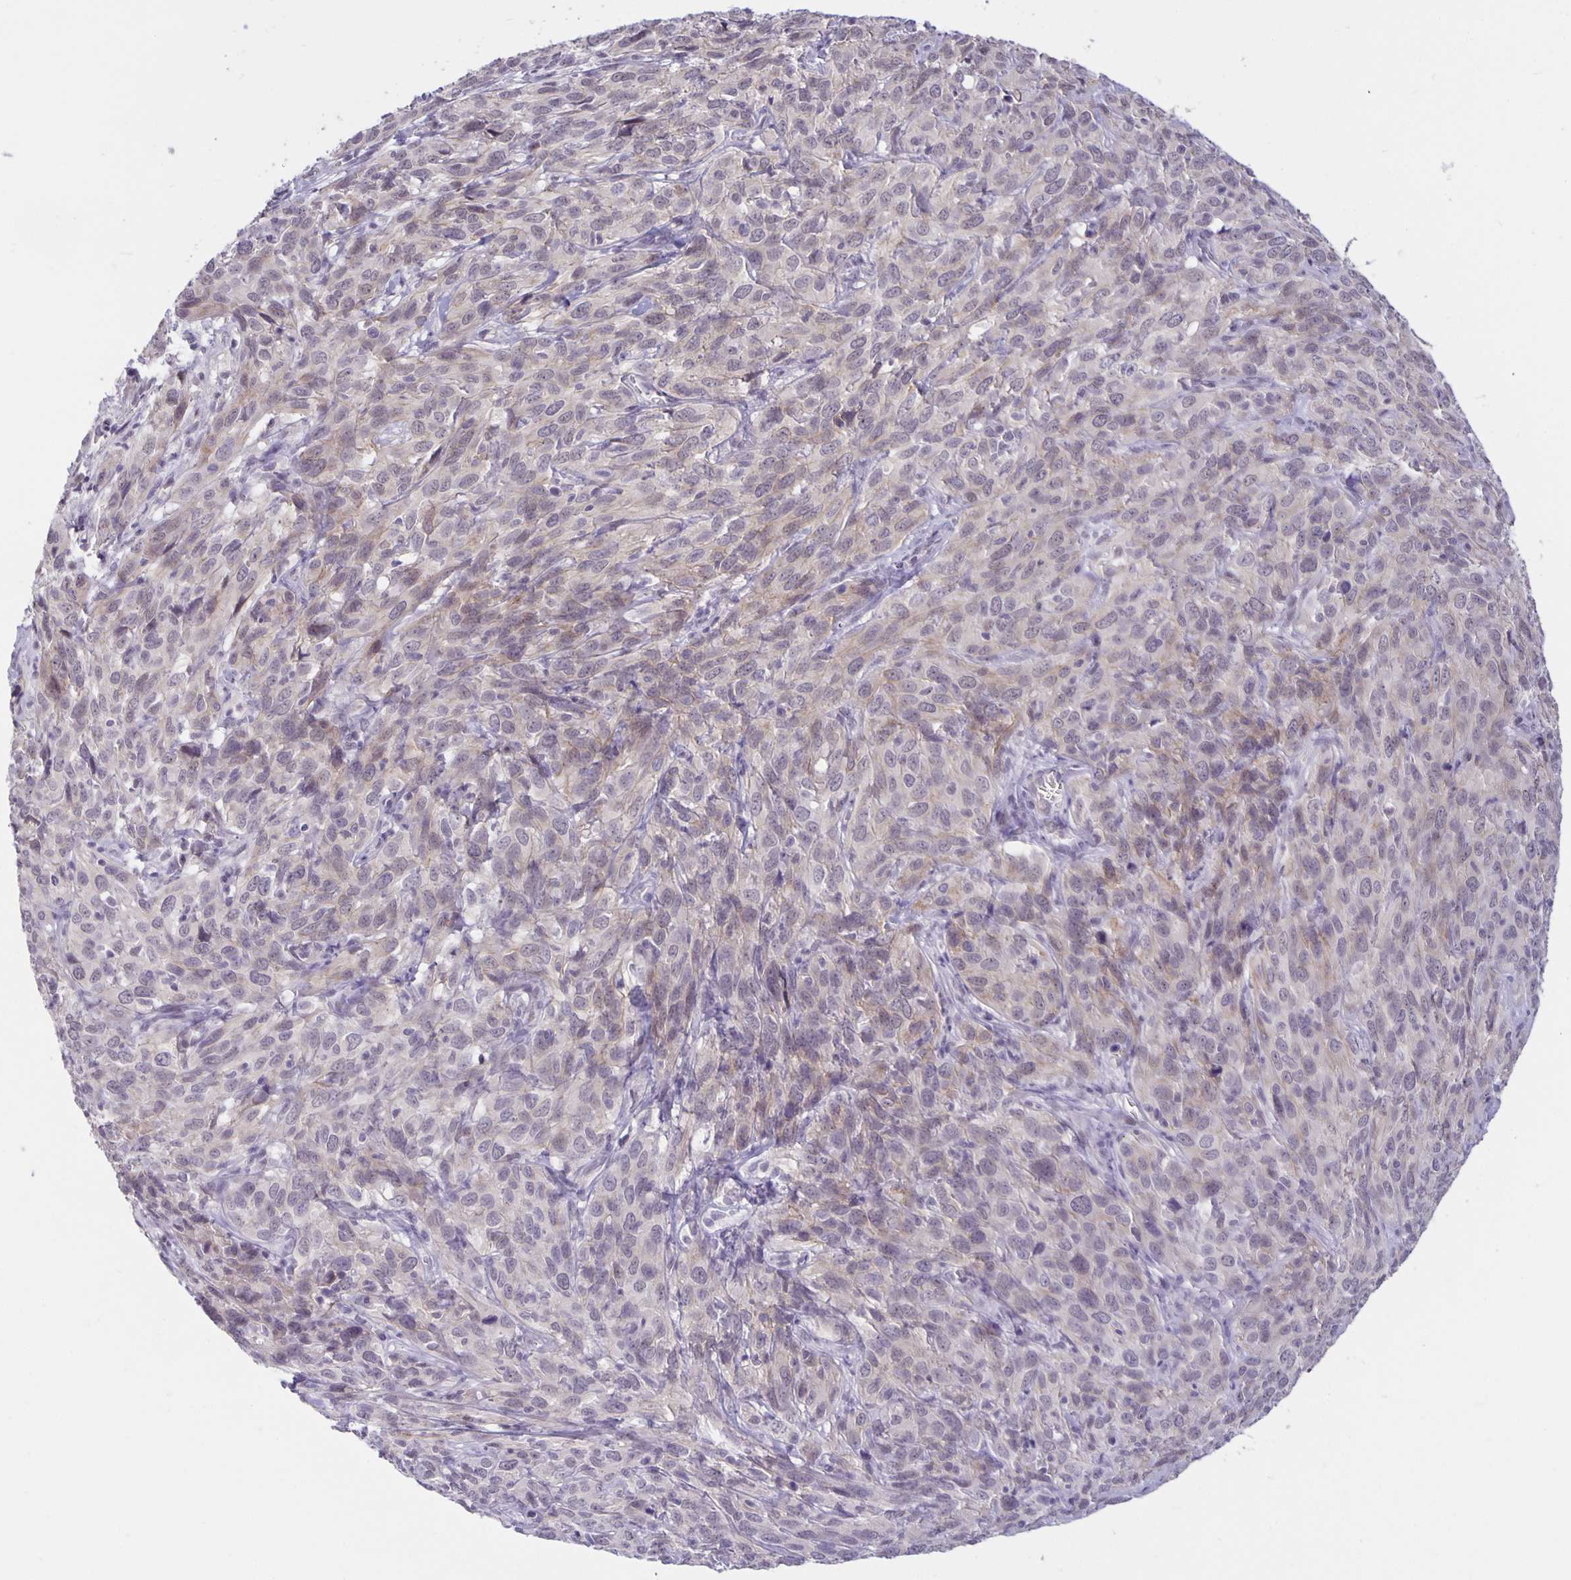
{"staining": {"intensity": "negative", "quantity": "none", "location": "none"}, "tissue": "cervical cancer", "cell_type": "Tumor cells", "image_type": "cancer", "snomed": [{"axis": "morphology", "description": "Squamous cell carcinoma, NOS"}, {"axis": "topography", "description": "Cervix"}], "caption": "Immunohistochemistry photomicrograph of squamous cell carcinoma (cervical) stained for a protein (brown), which shows no positivity in tumor cells.", "gene": "ARVCF", "patient": {"sex": "female", "age": 51}}